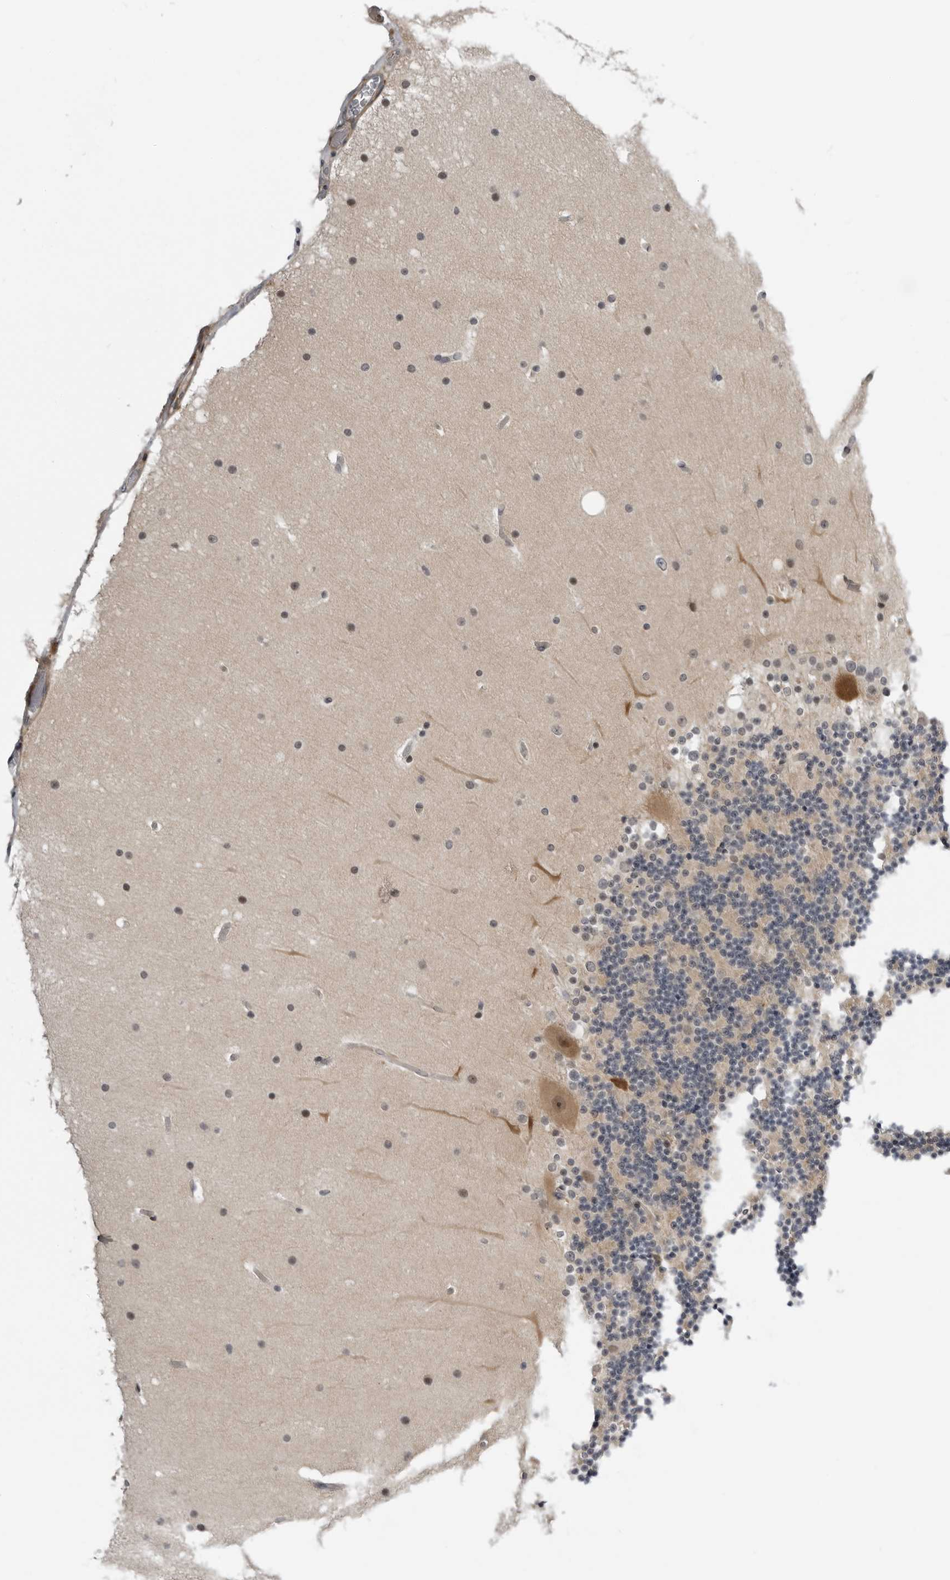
{"staining": {"intensity": "negative", "quantity": "none", "location": "none"}, "tissue": "cerebellum", "cell_type": "Cells in granular layer", "image_type": "normal", "snomed": [{"axis": "morphology", "description": "Normal tissue, NOS"}, {"axis": "topography", "description": "Cerebellum"}], "caption": "Immunohistochemistry (IHC) of benign human cerebellum demonstrates no positivity in cells in granular layer.", "gene": "ALPK2", "patient": {"sex": "male", "age": 57}}